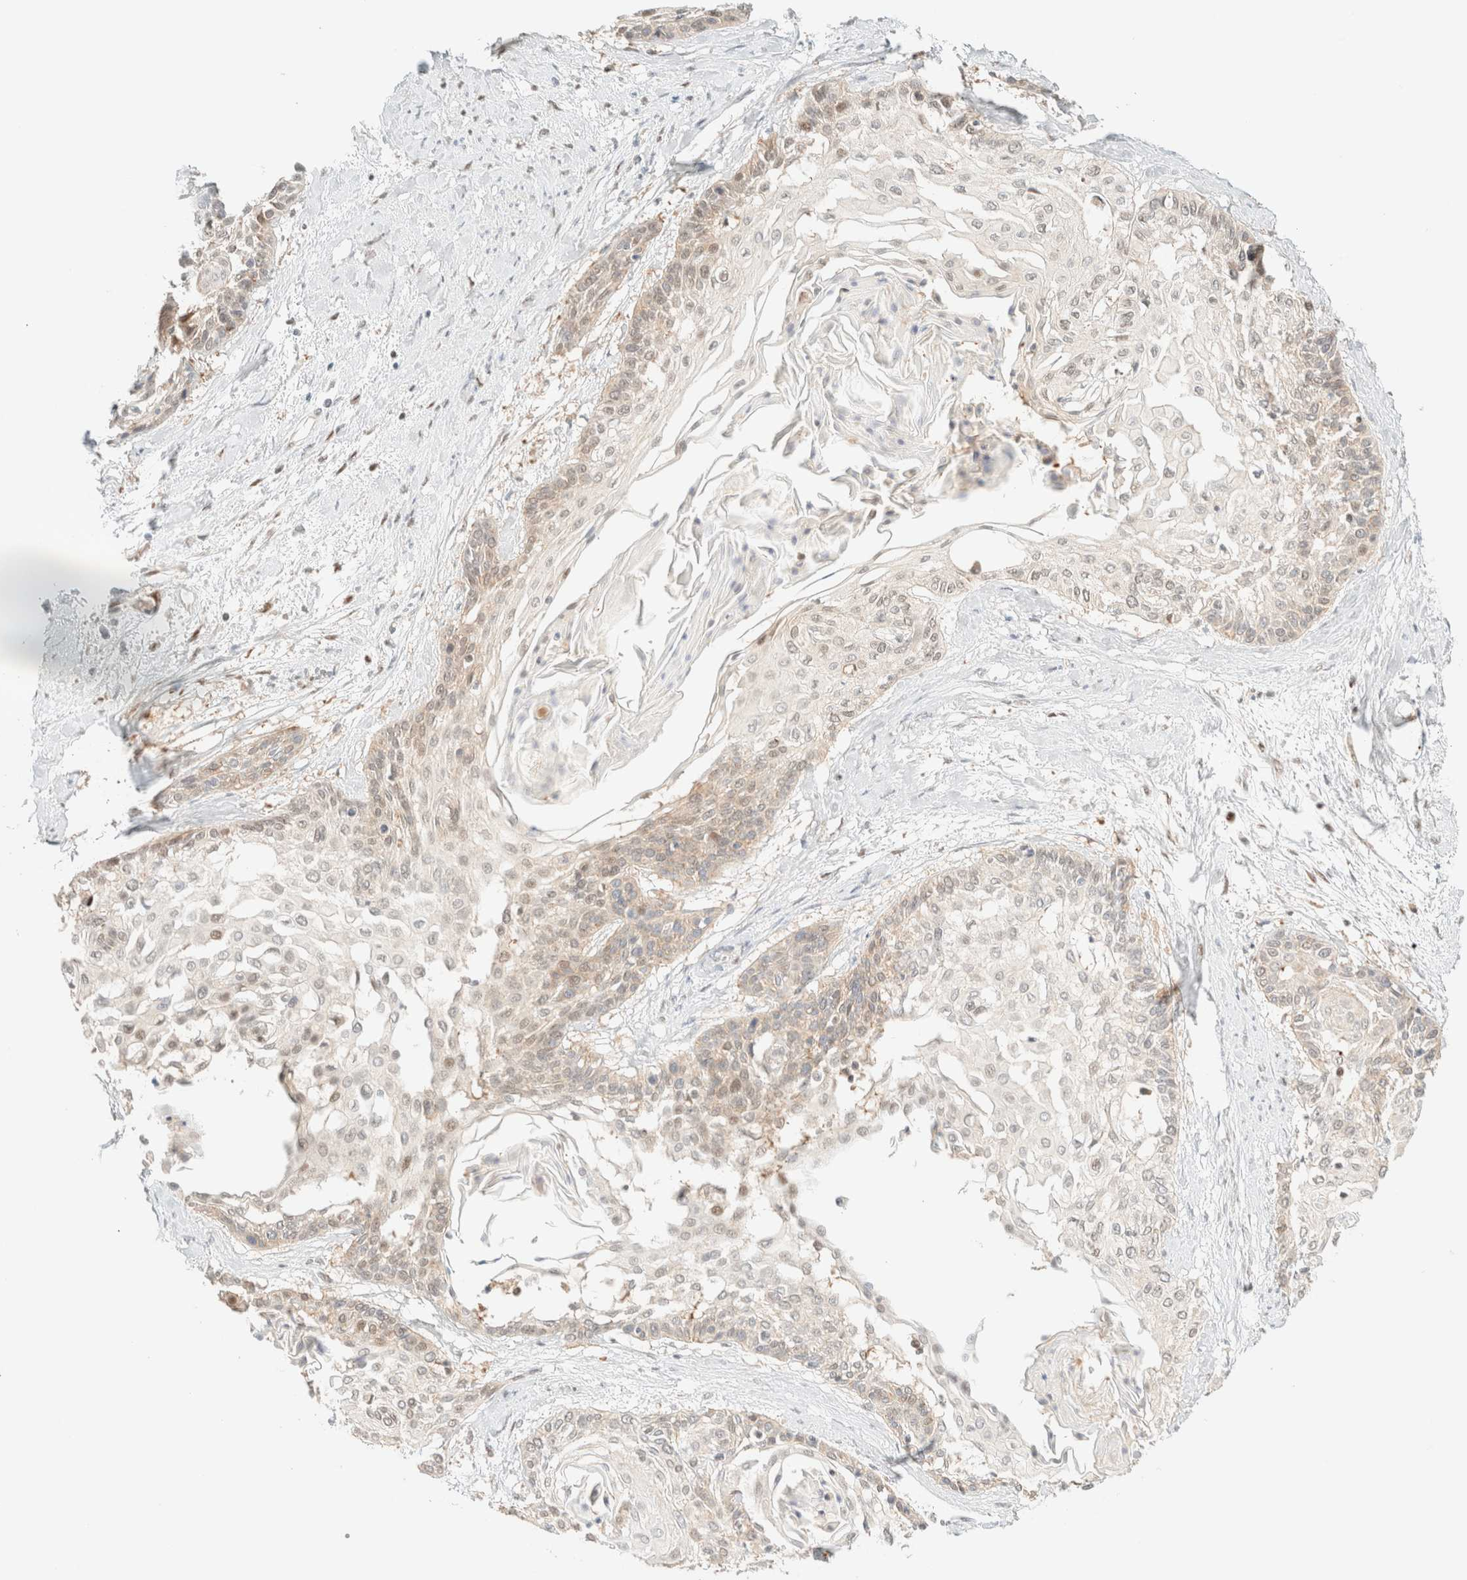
{"staining": {"intensity": "weak", "quantity": "<25%", "location": "cytoplasmic/membranous,nuclear"}, "tissue": "cervical cancer", "cell_type": "Tumor cells", "image_type": "cancer", "snomed": [{"axis": "morphology", "description": "Squamous cell carcinoma, NOS"}, {"axis": "topography", "description": "Cervix"}], "caption": "Immunohistochemical staining of cervical cancer reveals no significant positivity in tumor cells.", "gene": "TSR1", "patient": {"sex": "female", "age": 57}}